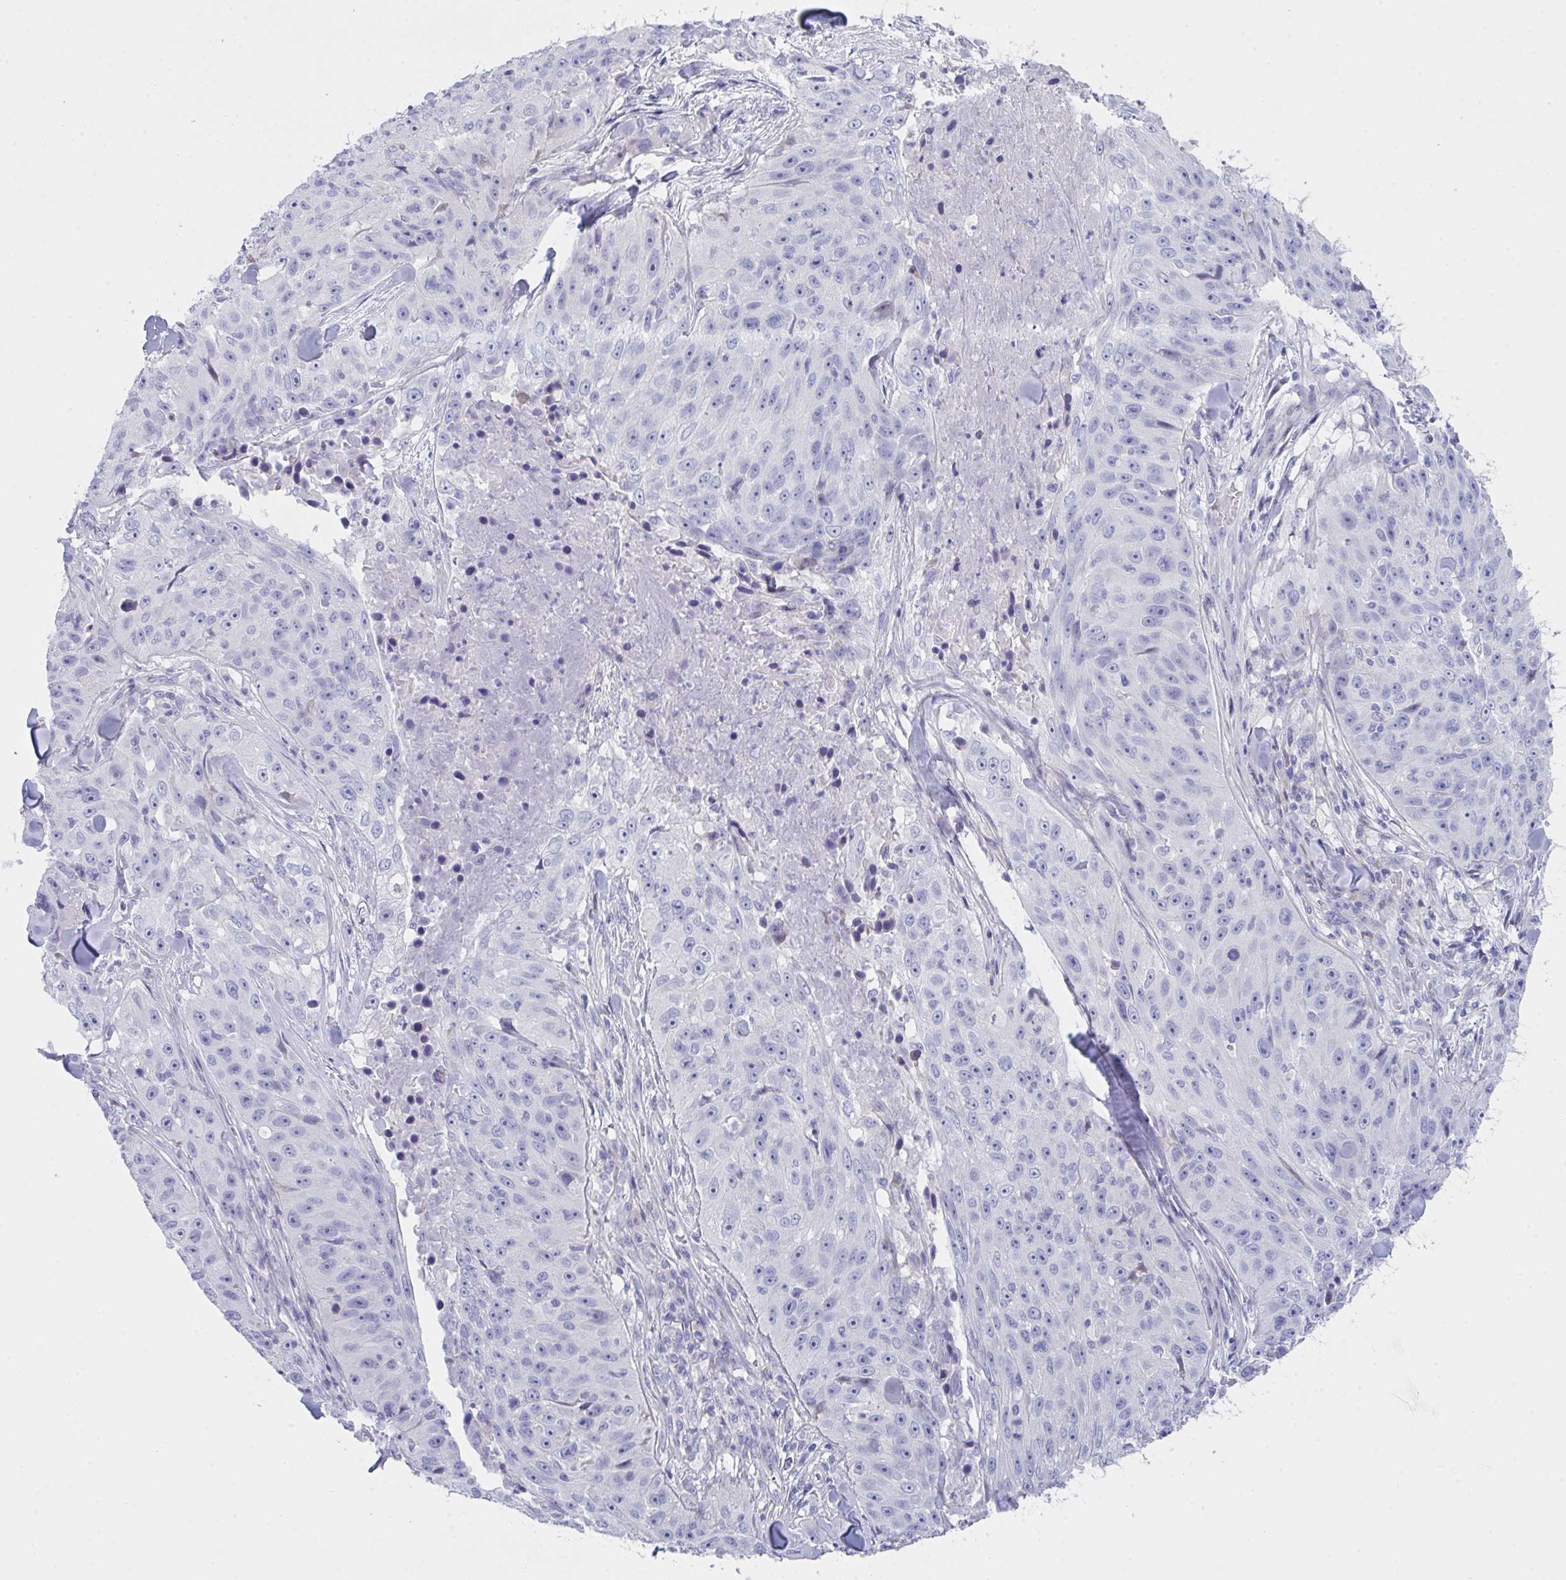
{"staining": {"intensity": "negative", "quantity": "none", "location": "none"}, "tissue": "skin cancer", "cell_type": "Tumor cells", "image_type": "cancer", "snomed": [{"axis": "morphology", "description": "Squamous cell carcinoma, NOS"}, {"axis": "topography", "description": "Skin"}], "caption": "Image shows no protein positivity in tumor cells of squamous cell carcinoma (skin) tissue.", "gene": "FBXO47", "patient": {"sex": "female", "age": 87}}